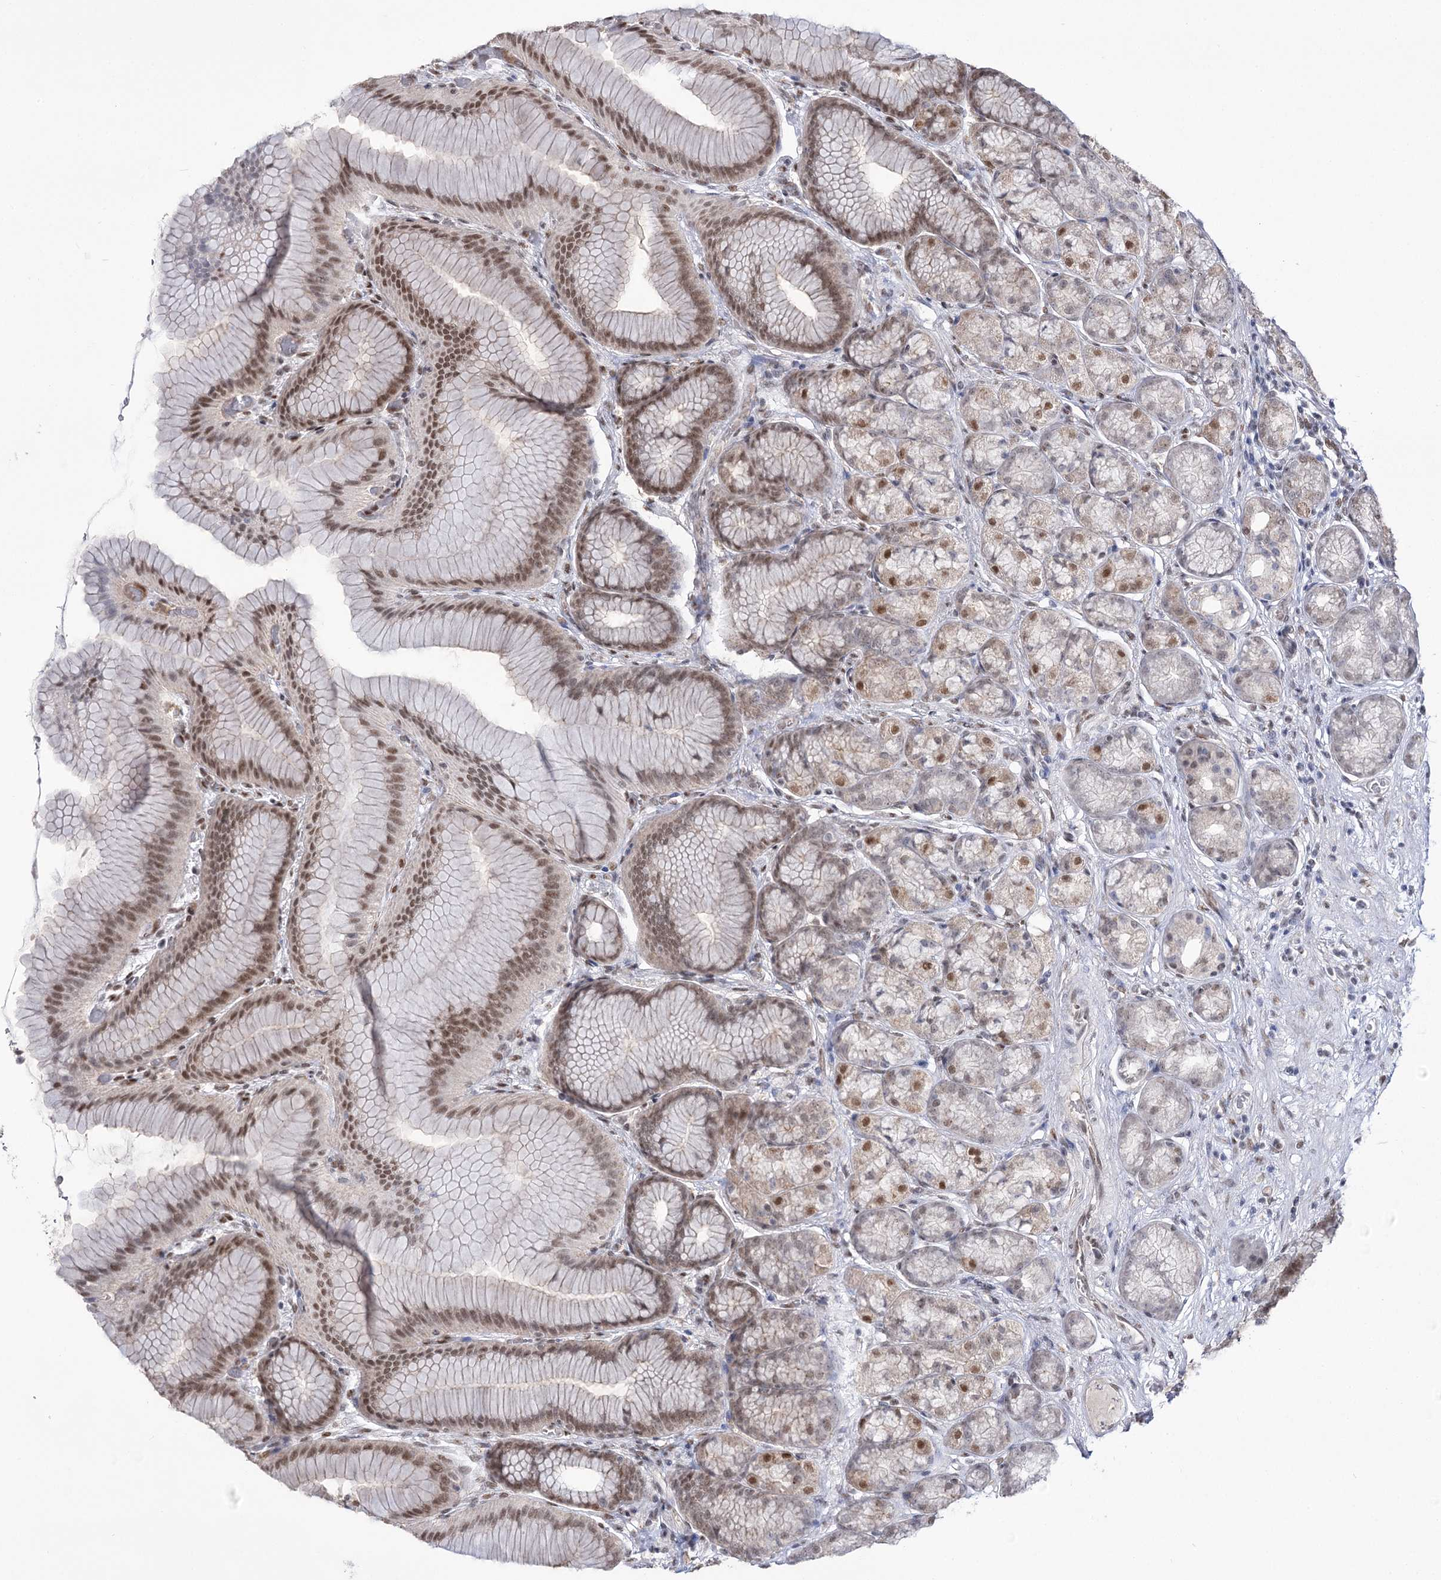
{"staining": {"intensity": "moderate", "quantity": "25%-75%", "location": "nuclear"}, "tissue": "stomach", "cell_type": "Glandular cells", "image_type": "normal", "snomed": [{"axis": "morphology", "description": "Normal tissue, NOS"}, {"axis": "morphology", "description": "Adenocarcinoma, NOS"}, {"axis": "morphology", "description": "Adenocarcinoma, High grade"}, {"axis": "topography", "description": "Stomach, upper"}, {"axis": "topography", "description": "Stomach"}], "caption": "This histopathology image shows unremarkable stomach stained with IHC to label a protein in brown. The nuclear of glandular cells show moderate positivity for the protein. Nuclei are counter-stained blue.", "gene": "VGLL4", "patient": {"sex": "female", "age": 65}}